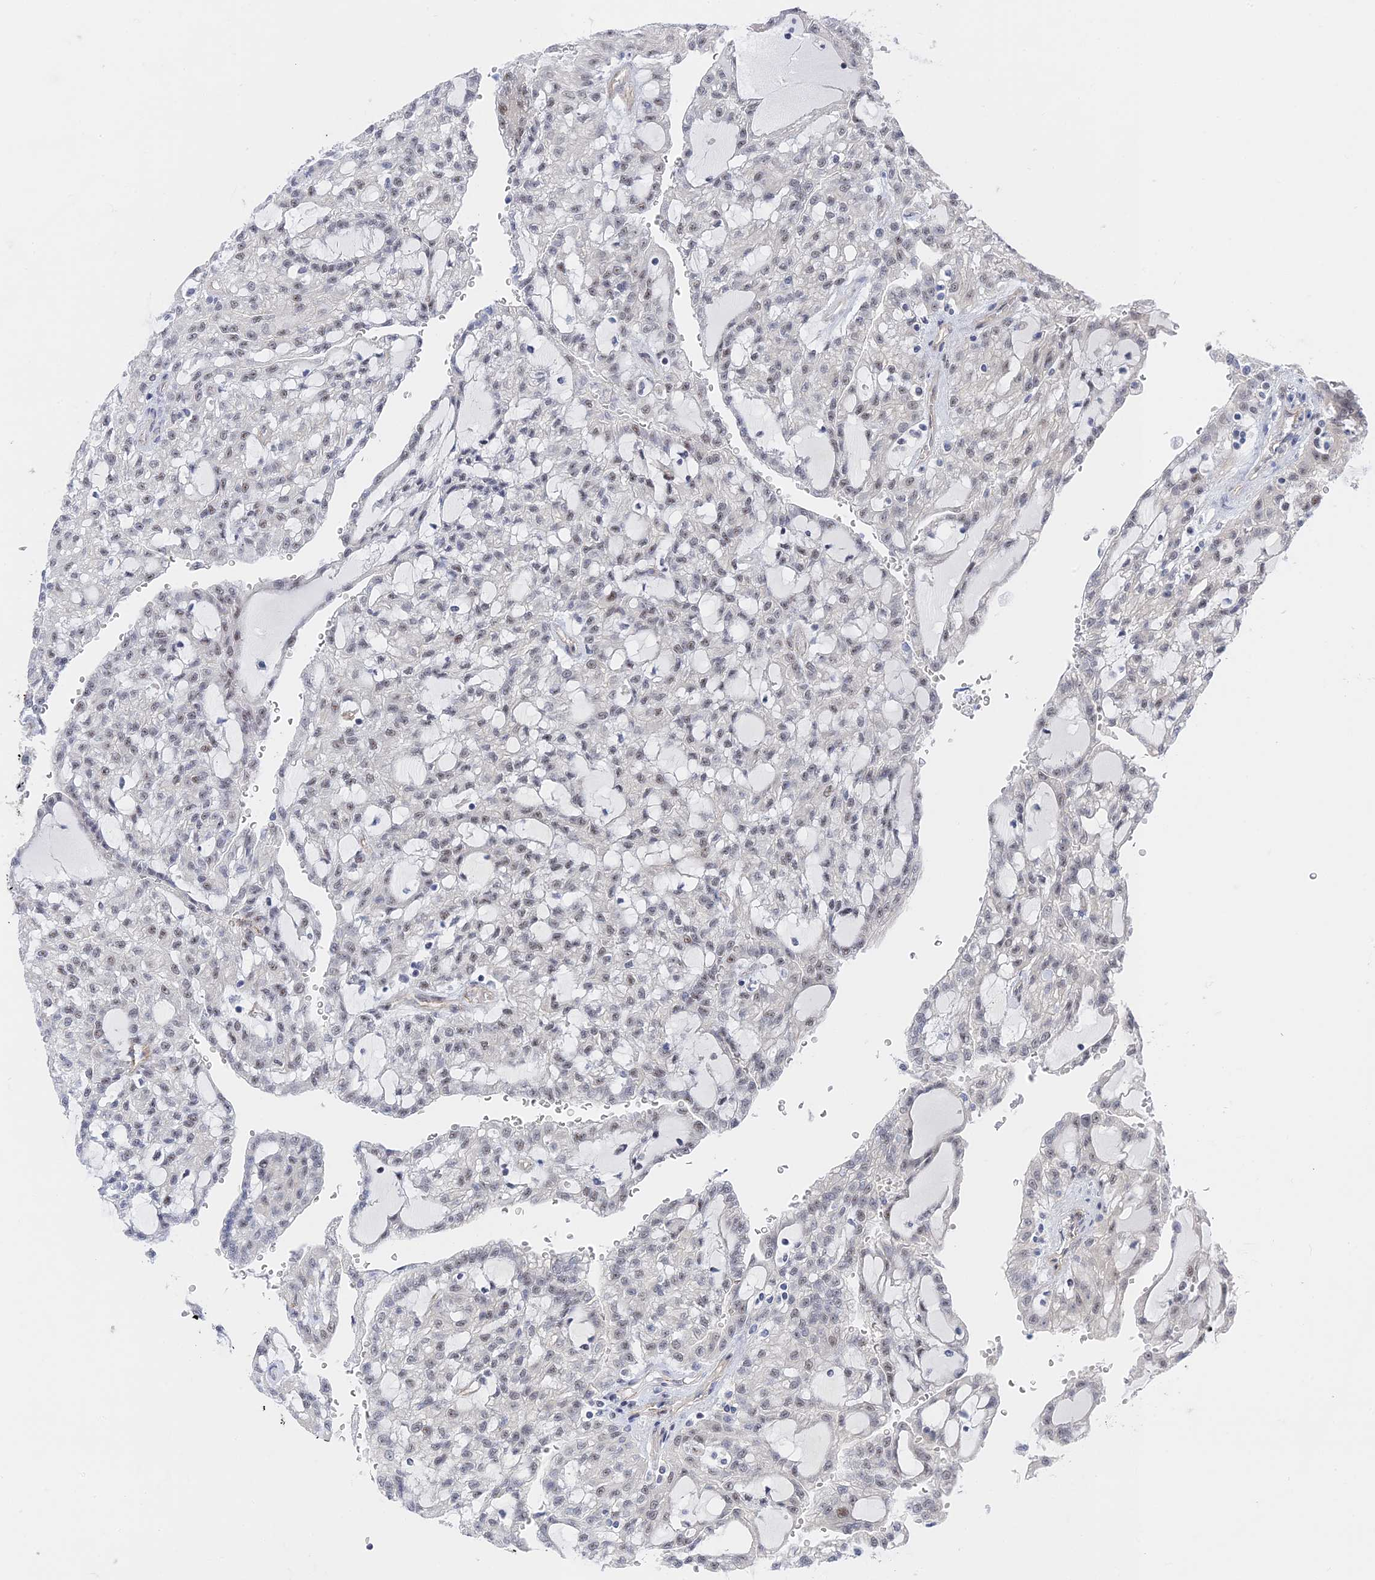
{"staining": {"intensity": "weak", "quantity": "25%-75%", "location": "nuclear"}, "tissue": "renal cancer", "cell_type": "Tumor cells", "image_type": "cancer", "snomed": [{"axis": "morphology", "description": "Adenocarcinoma, NOS"}, {"axis": "topography", "description": "Kidney"}], "caption": "Immunohistochemistry histopathology image of renal adenocarcinoma stained for a protein (brown), which displays low levels of weak nuclear staining in approximately 25%-75% of tumor cells.", "gene": "CFAP92", "patient": {"sex": "male", "age": 63}}